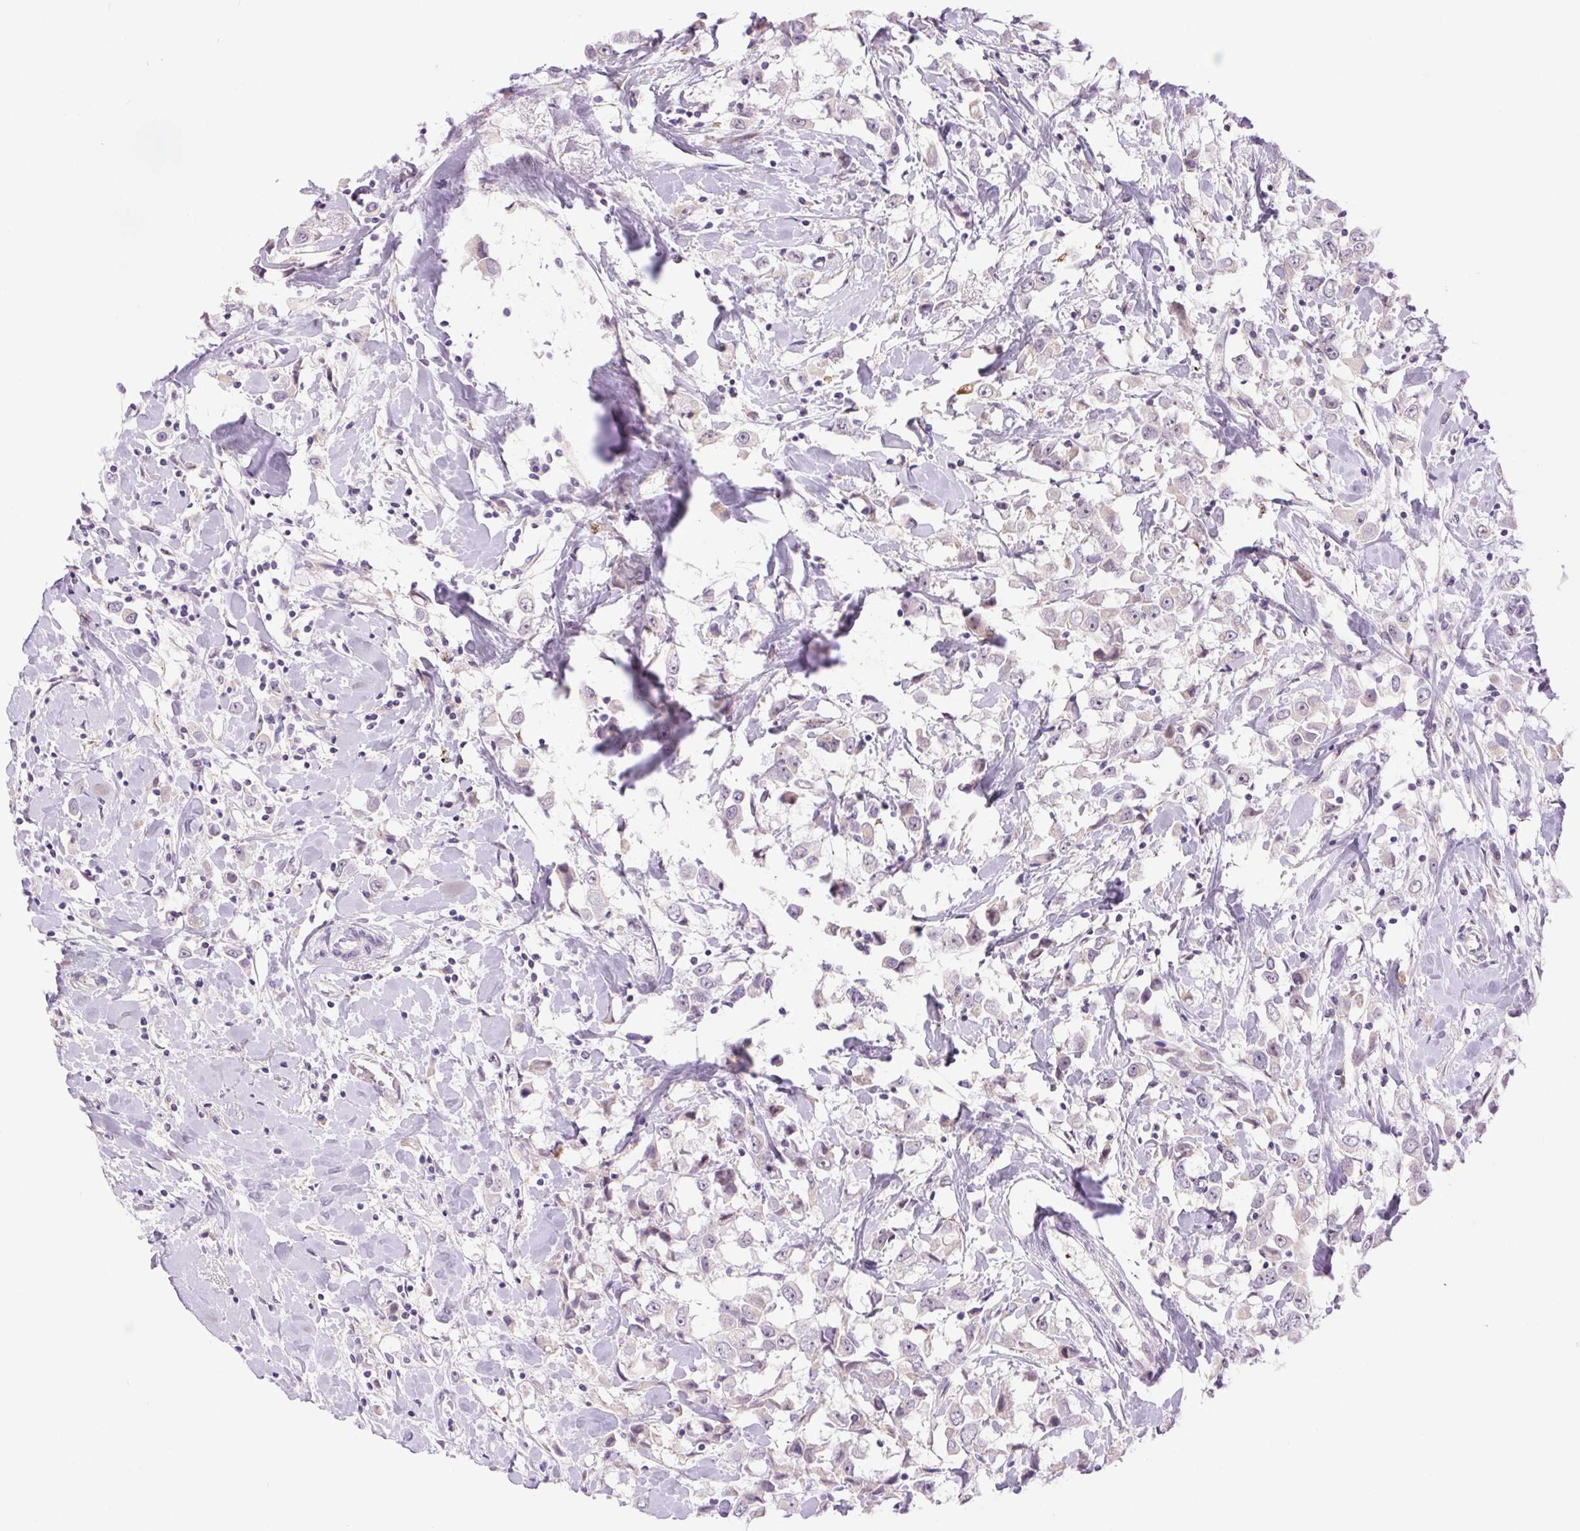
{"staining": {"intensity": "negative", "quantity": "none", "location": "none"}, "tissue": "breast cancer", "cell_type": "Tumor cells", "image_type": "cancer", "snomed": [{"axis": "morphology", "description": "Duct carcinoma"}, {"axis": "topography", "description": "Breast"}], "caption": "Tumor cells show no significant protein positivity in invasive ductal carcinoma (breast). (DAB (3,3'-diaminobenzidine) immunohistochemistry (IHC), high magnification).", "gene": "LRRTM1", "patient": {"sex": "female", "age": 61}}